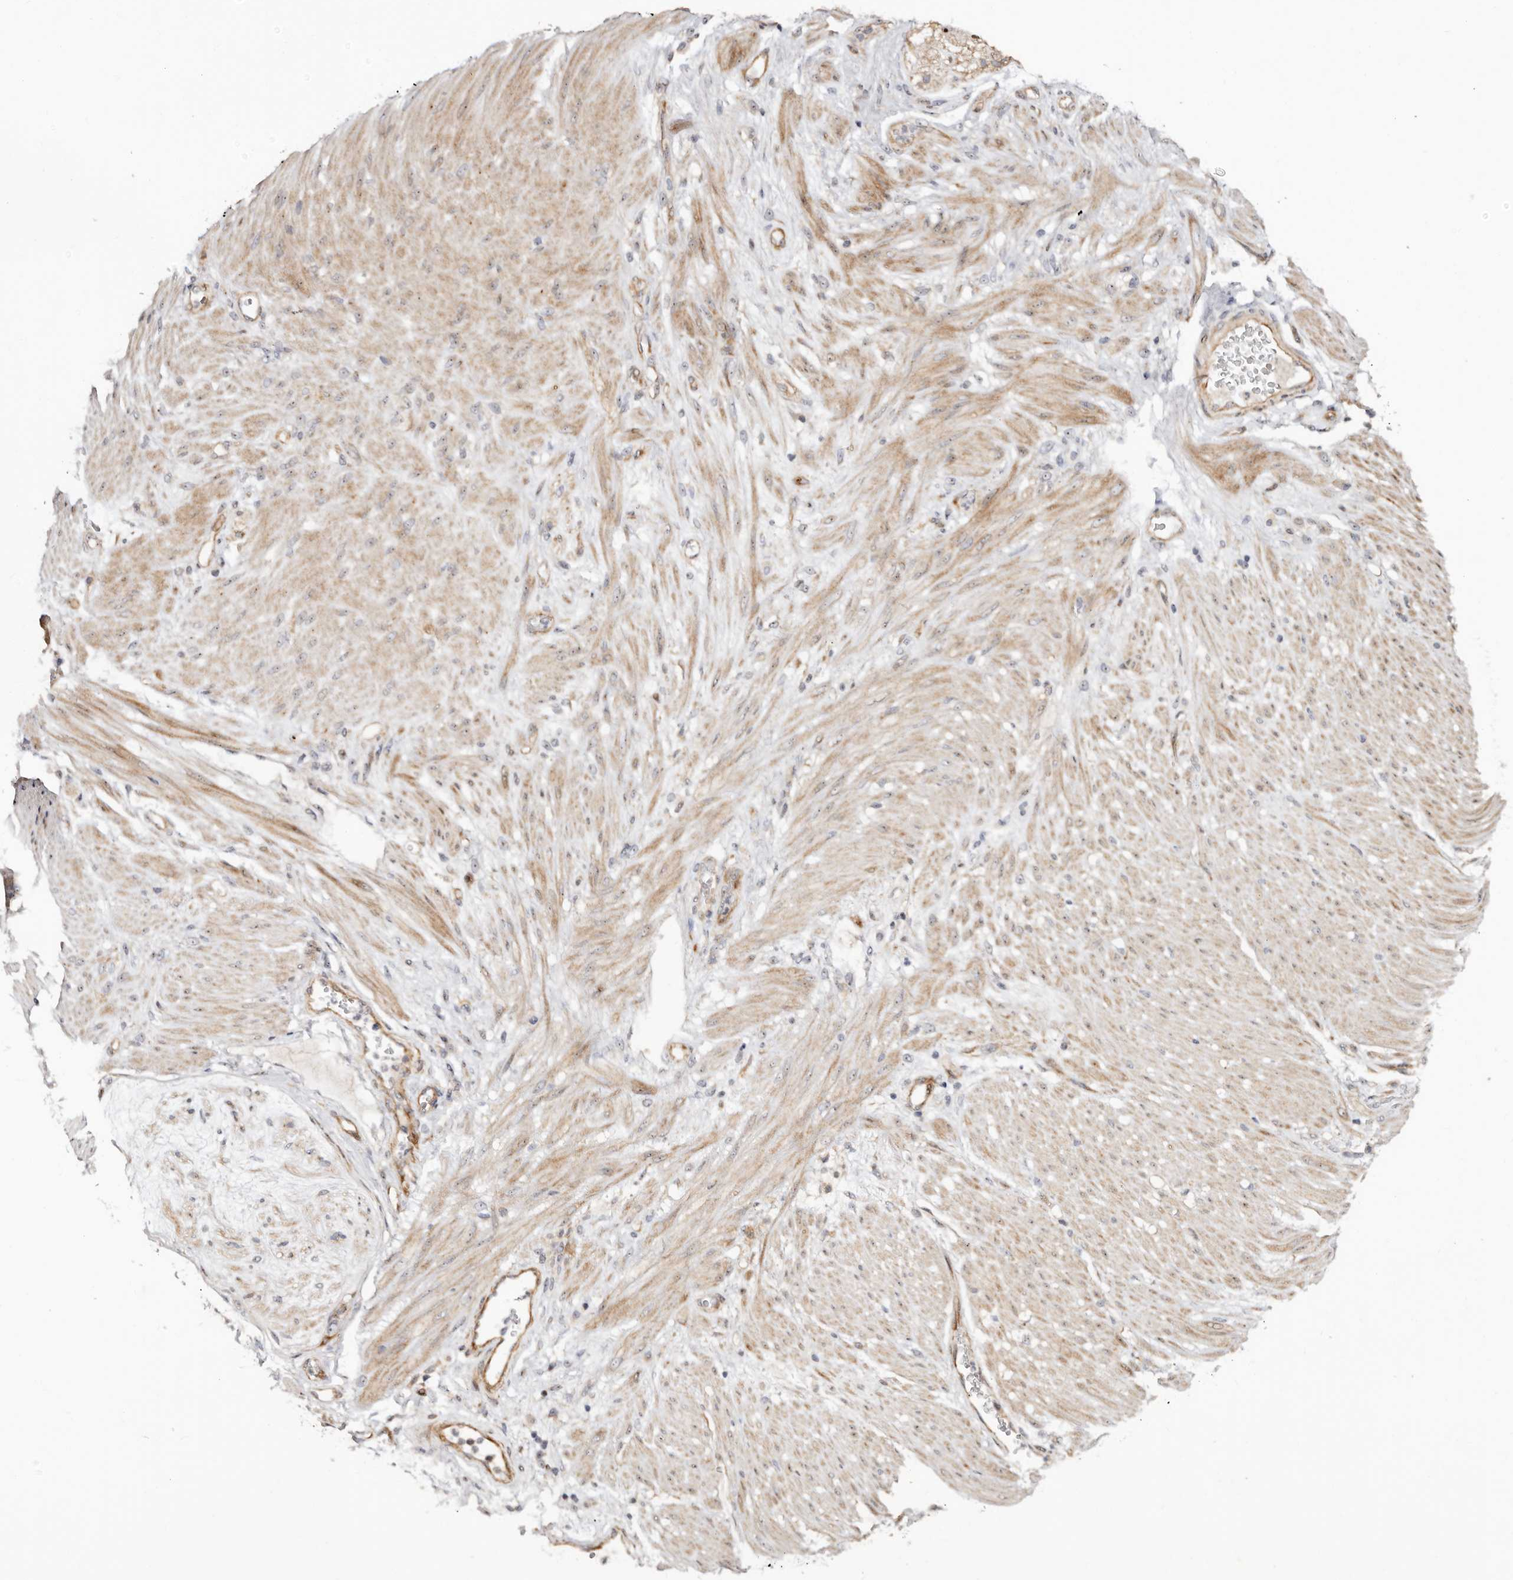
{"staining": {"intensity": "negative", "quantity": "none", "location": "none"}, "tissue": "stomach cancer", "cell_type": "Tumor cells", "image_type": "cancer", "snomed": [{"axis": "morphology", "description": "Adenocarcinoma, NOS"}, {"axis": "topography", "description": "Stomach"}], "caption": "Tumor cells are negative for protein expression in human stomach cancer. Brightfield microscopy of immunohistochemistry (IHC) stained with DAB (brown) and hematoxylin (blue), captured at high magnification.", "gene": "ODF2L", "patient": {"sex": "female", "age": 73}}